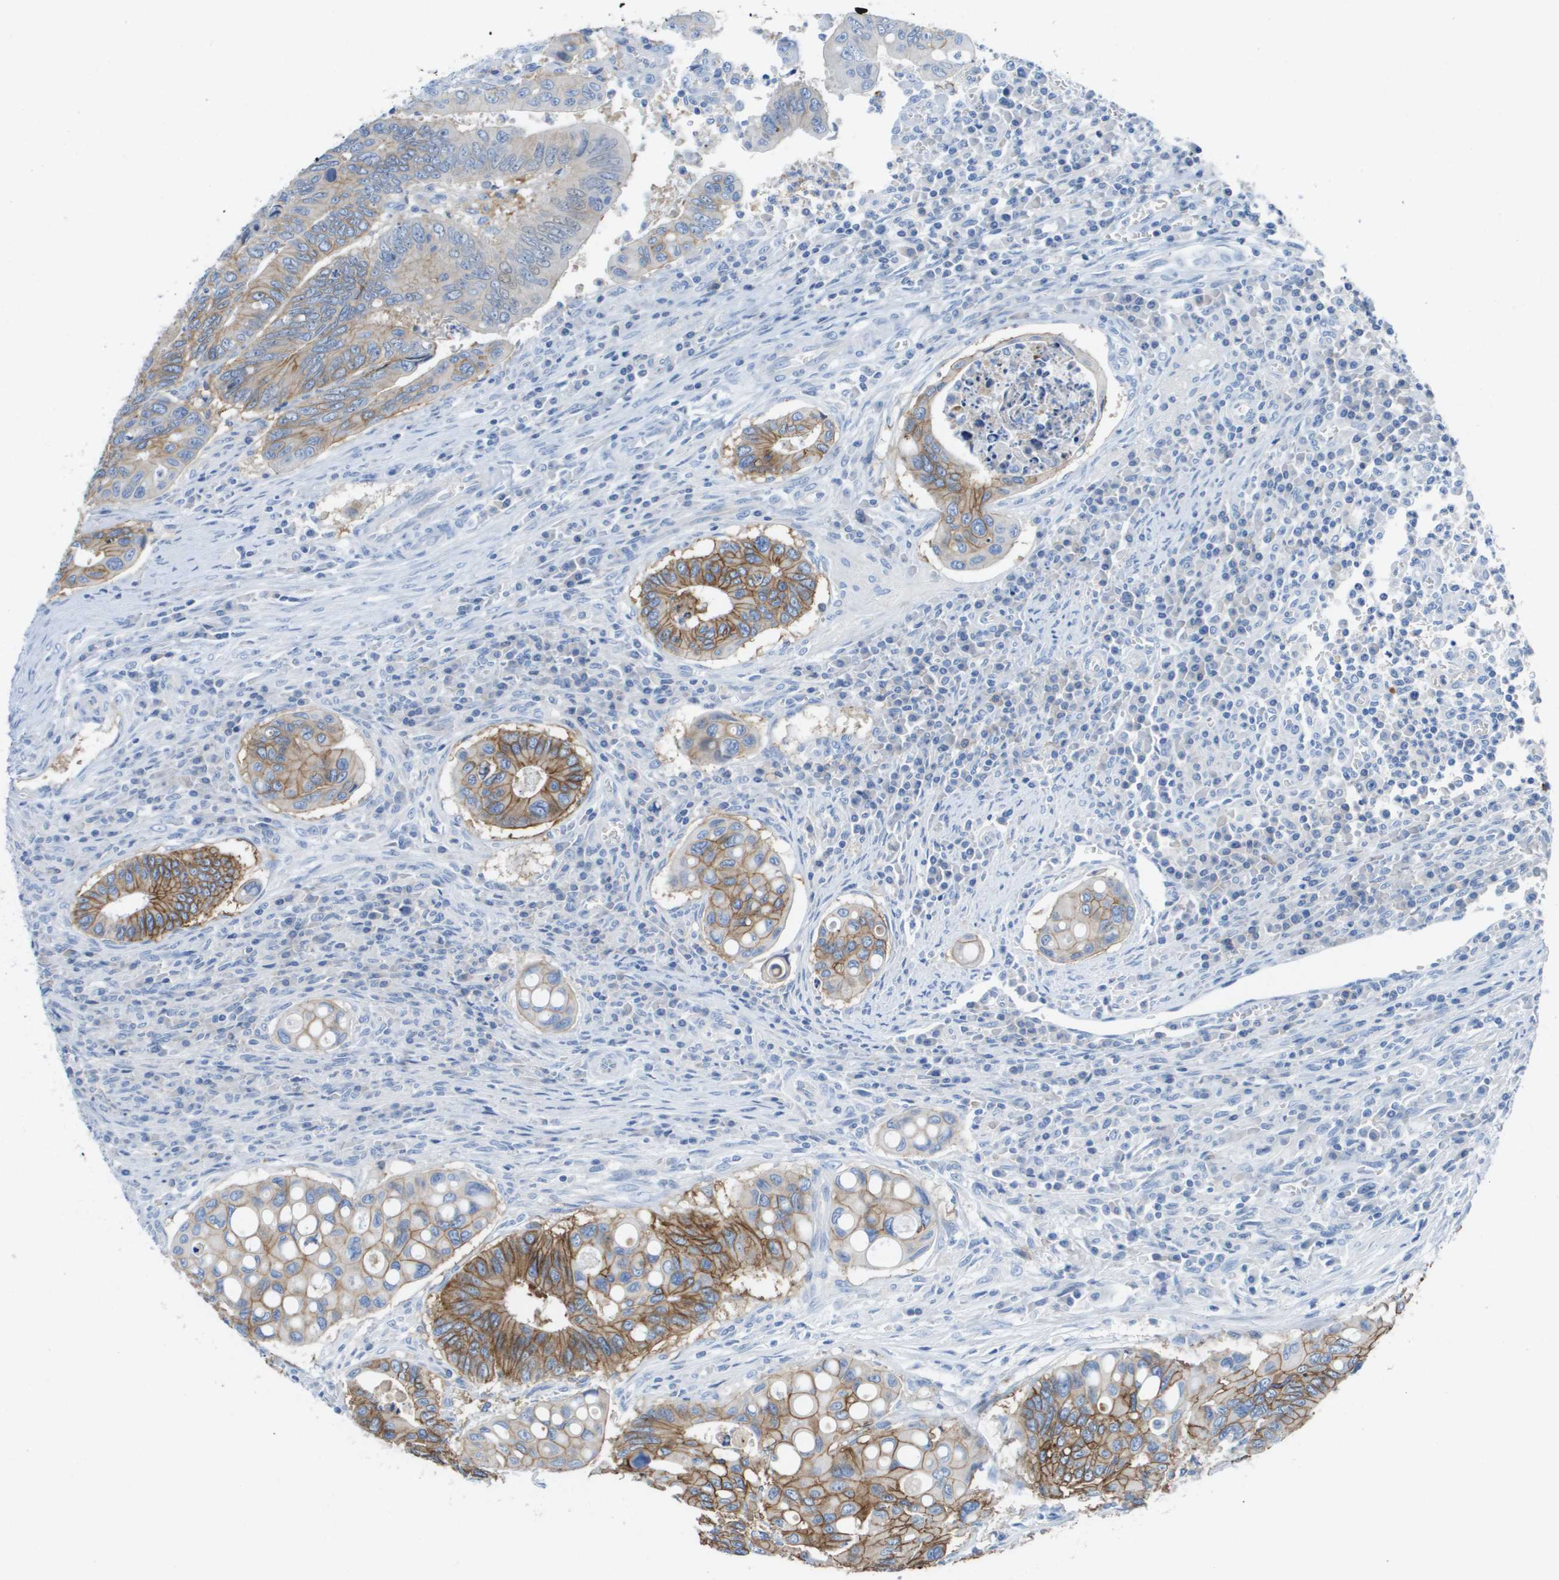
{"staining": {"intensity": "moderate", "quantity": ">75%", "location": "cytoplasmic/membranous"}, "tissue": "colorectal cancer", "cell_type": "Tumor cells", "image_type": "cancer", "snomed": [{"axis": "morphology", "description": "Inflammation, NOS"}, {"axis": "morphology", "description": "Adenocarcinoma, NOS"}, {"axis": "topography", "description": "Colon"}], "caption": "Approximately >75% of tumor cells in human colorectal cancer (adenocarcinoma) demonstrate moderate cytoplasmic/membranous protein positivity as visualized by brown immunohistochemical staining.", "gene": "CD46", "patient": {"sex": "male", "age": 72}}